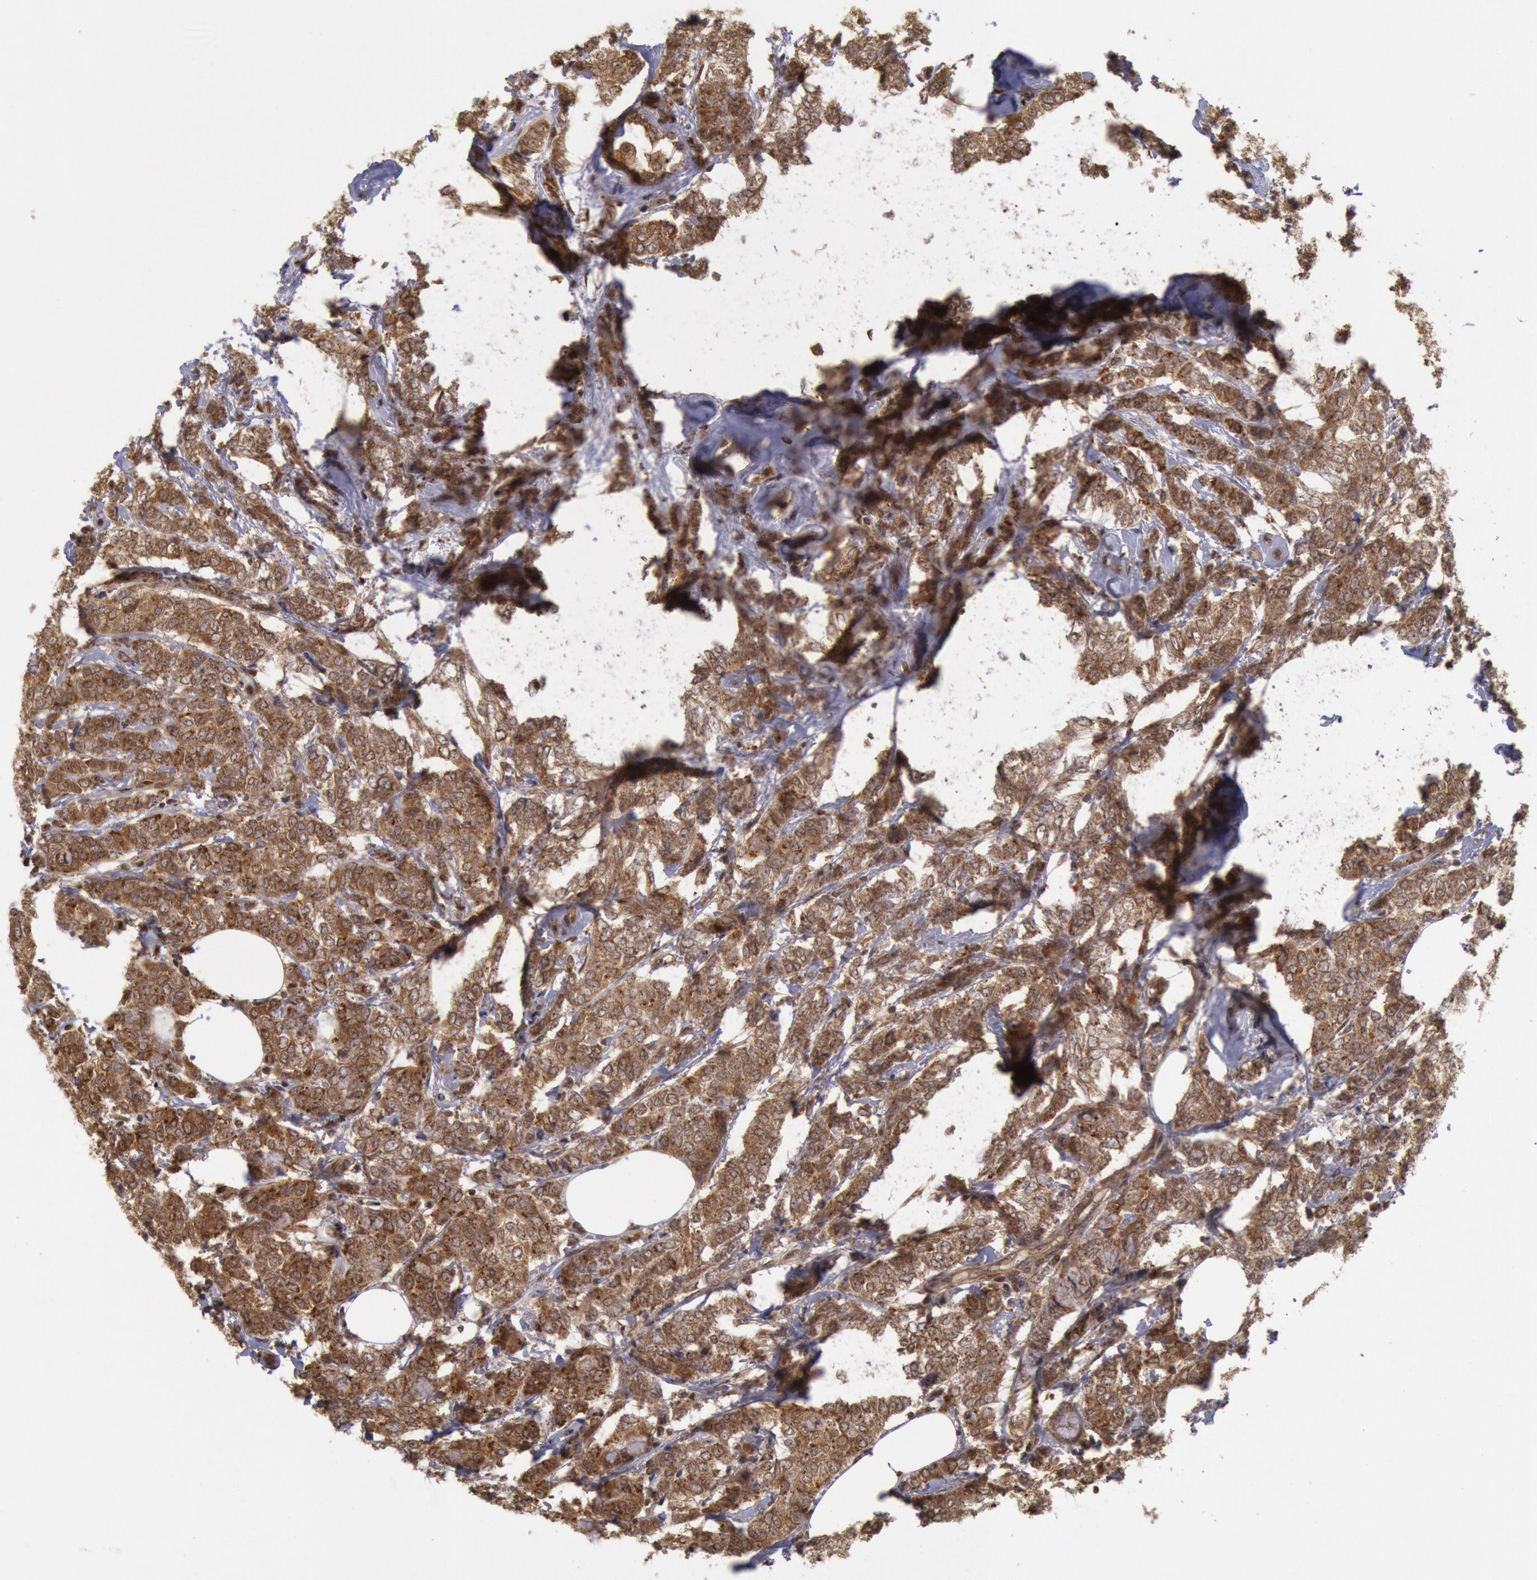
{"staining": {"intensity": "moderate", "quantity": ">75%", "location": "cytoplasmic/membranous"}, "tissue": "breast cancer", "cell_type": "Tumor cells", "image_type": "cancer", "snomed": [{"axis": "morphology", "description": "Lobular carcinoma"}, {"axis": "topography", "description": "Breast"}], "caption": "Breast cancer stained with DAB IHC reveals medium levels of moderate cytoplasmic/membranous positivity in about >75% of tumor cells.", "gene": "STX17", "patient": {"sex": "female", "age": 60}}